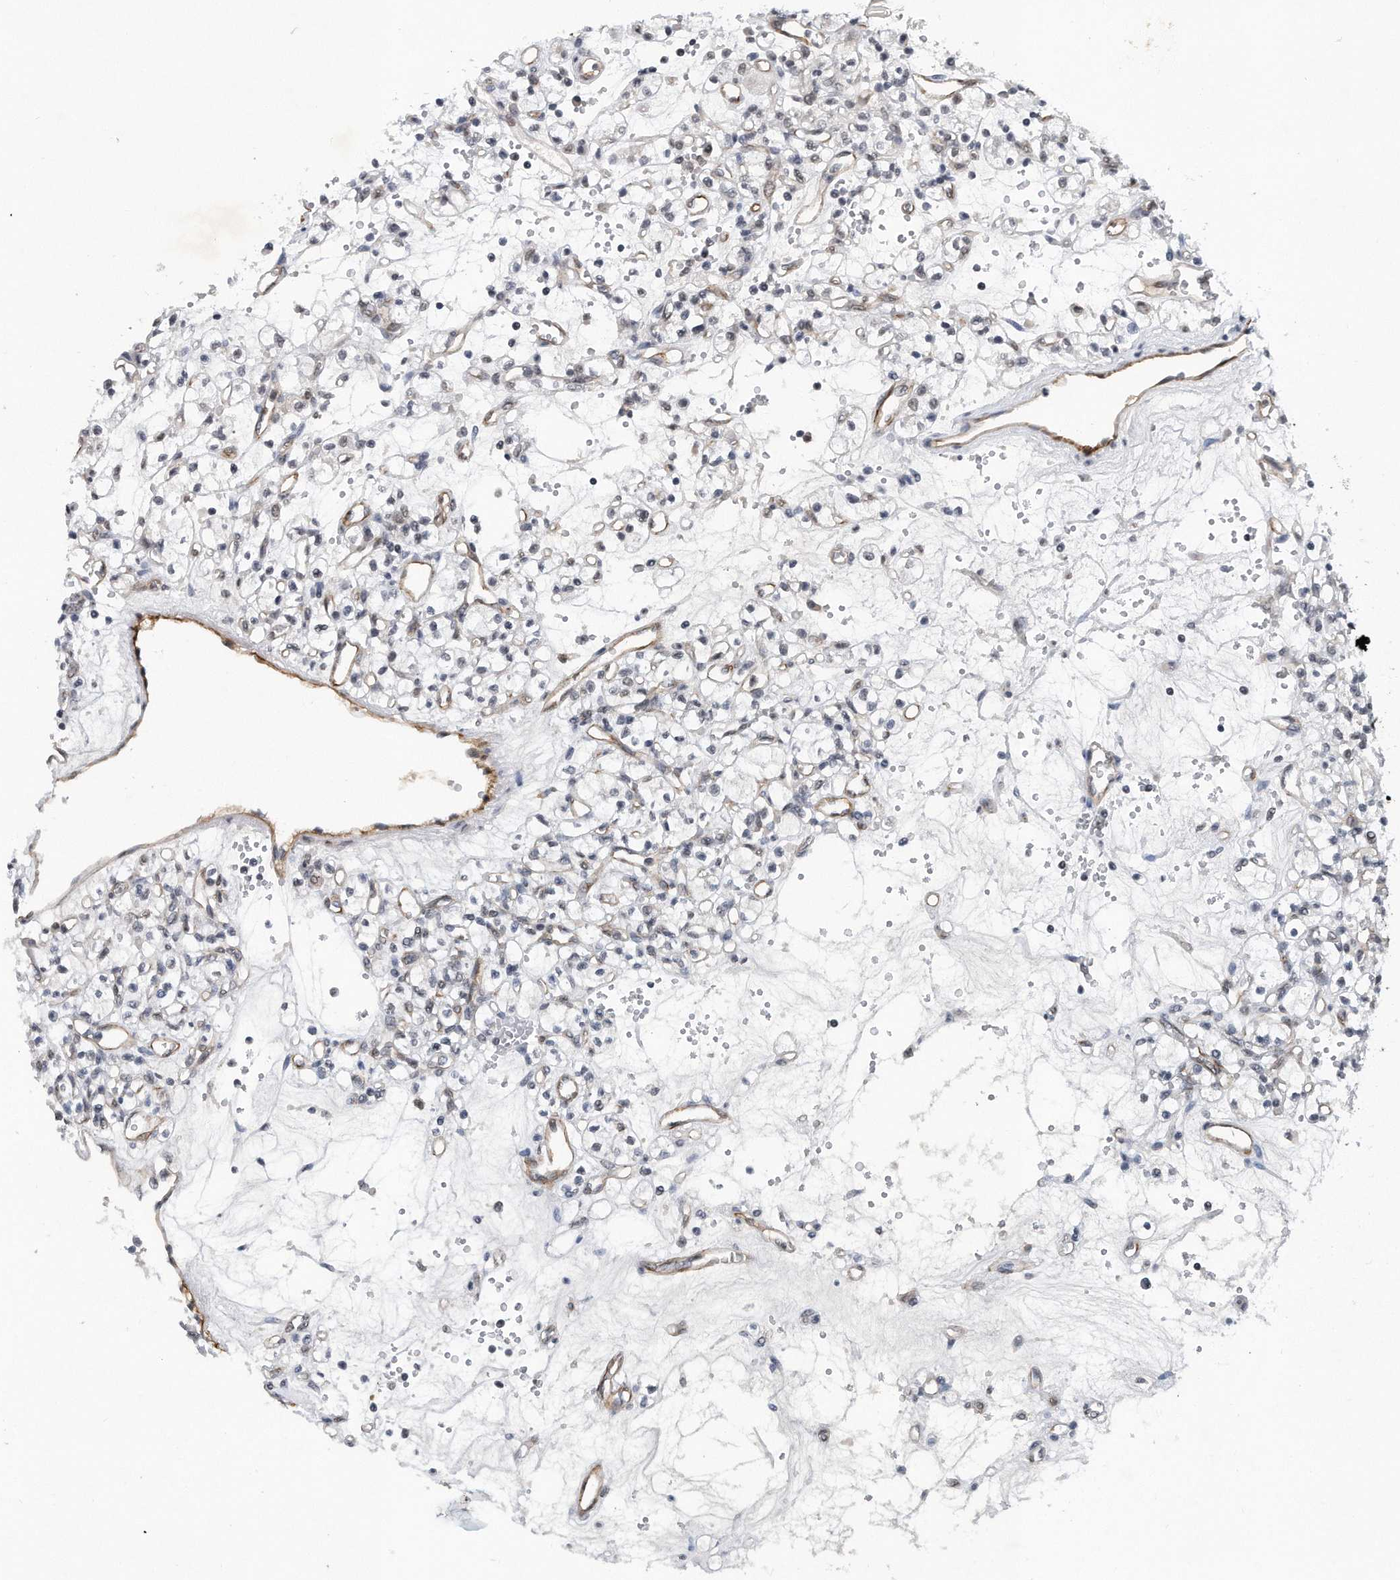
{"staining": {"intensity": "negative", "quantity": "none", "location": "none"}, "tissue": "renal cancer", "cell_type": "Tumor cells", "image_type": "cancer", "snomed": [{"axis": "morphology", "description": "Adenocarcinoma, NOS"}, {"axis": "topography", "description": "Kidney"}], "caption": "DAB immunohistochemical staining of renal cancer exhibits no significant expression in tumor cells.", "gene": "TP53INP1", "patient": {"sex": "female", "age": 59}}